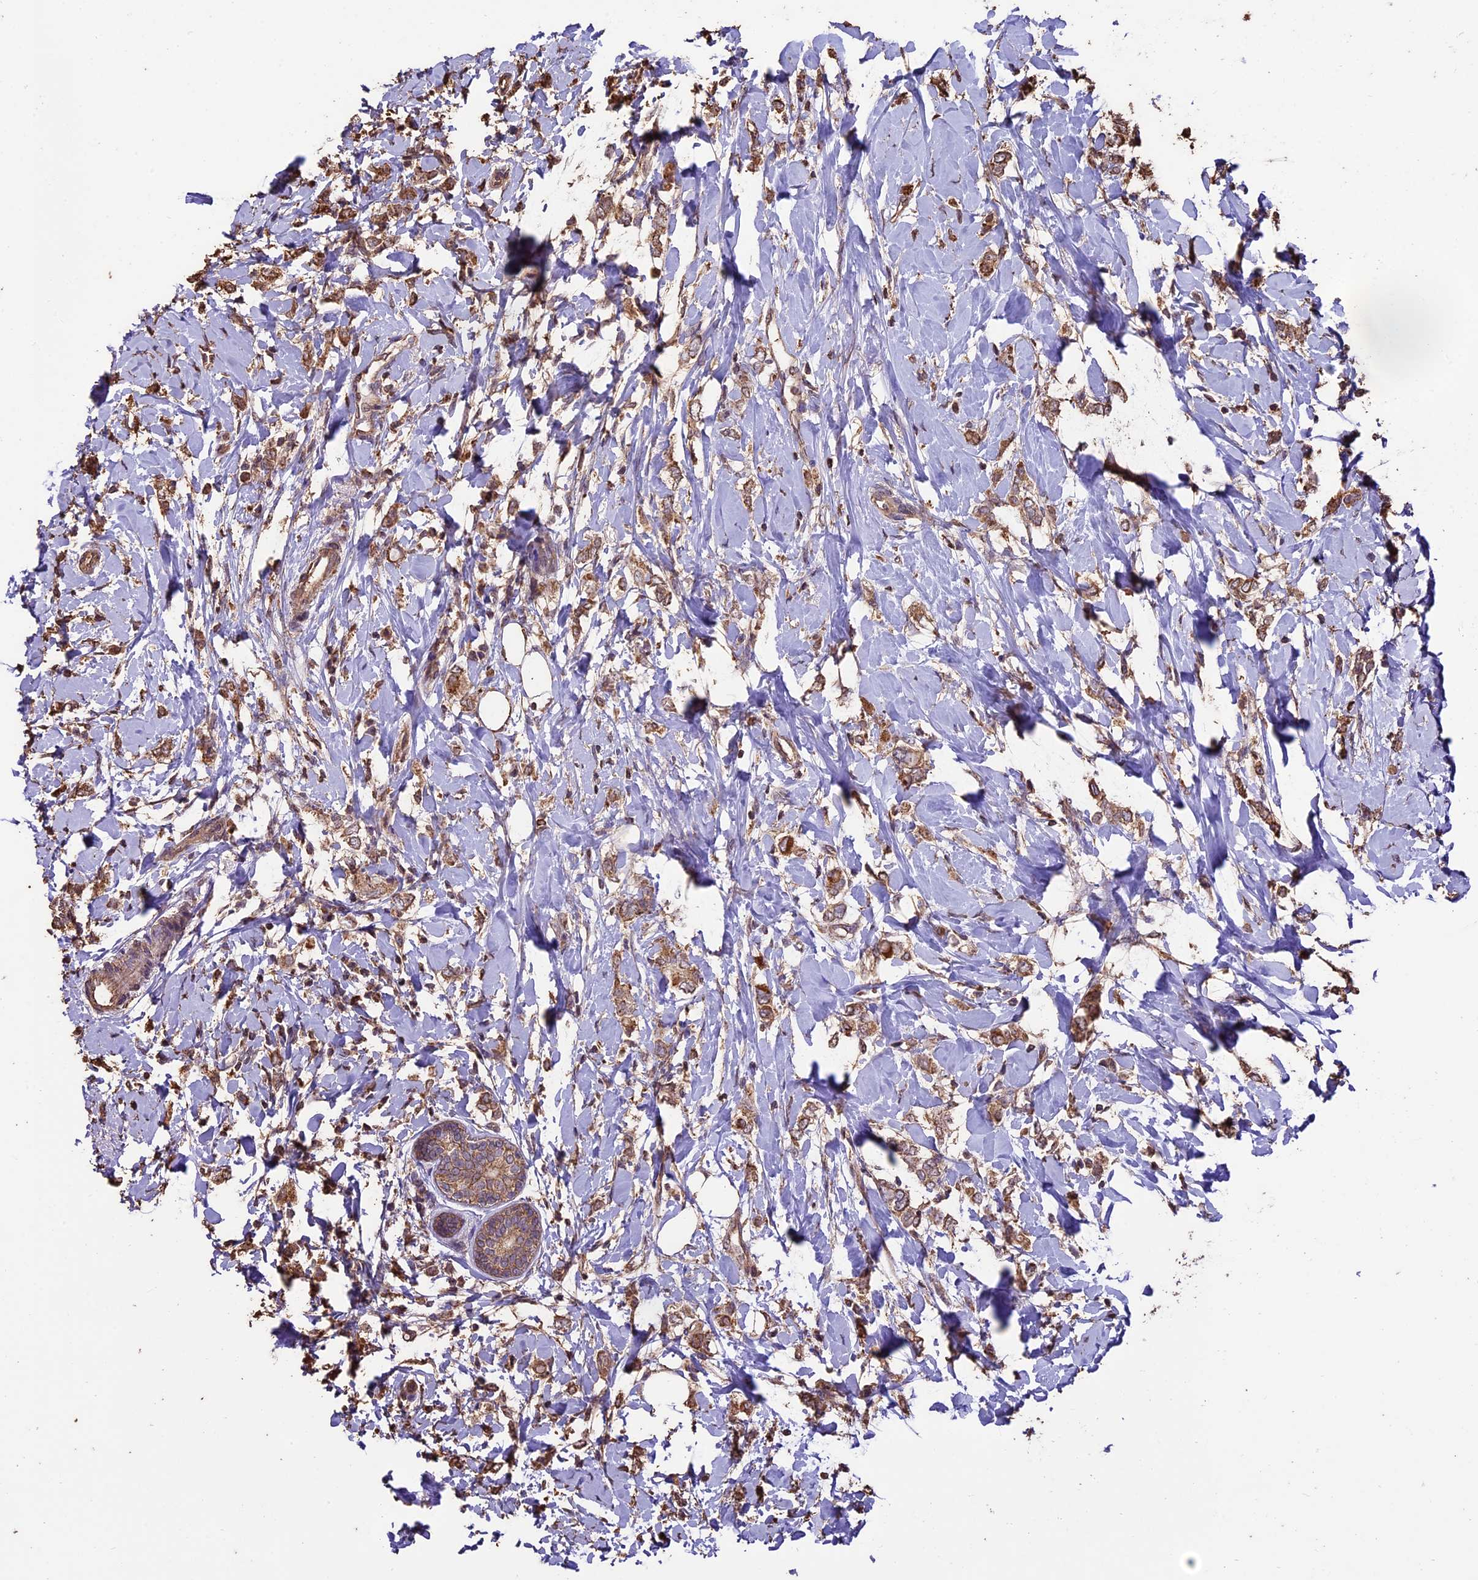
{"staining": {"intensity": "moderate", "quantity": ">75%", "location": "cytoplasmic/membranous"}, "tissue": "breast cancer", "cell_type": "Tumor cells", "image_type": "cancer", "snomed": [{"axis": "morphology", "description": "Normal tissue, NOS"}, {"axis": "morphology", "description": "Lobular carcinoma"}, {"axis": "topography", "description": "Breast"}], "caption": "This photomicrograph demonstrates breast cancer stained with immunohistochemistry (IHC) to label a protein in brown. The cytoplasmic/membranous of tumor cells show moderate positivity for the protein. Nuclei are counter-stained blue.", "gene": "PGPEP1L", "patient": {"sex": "female", "age": 47}}